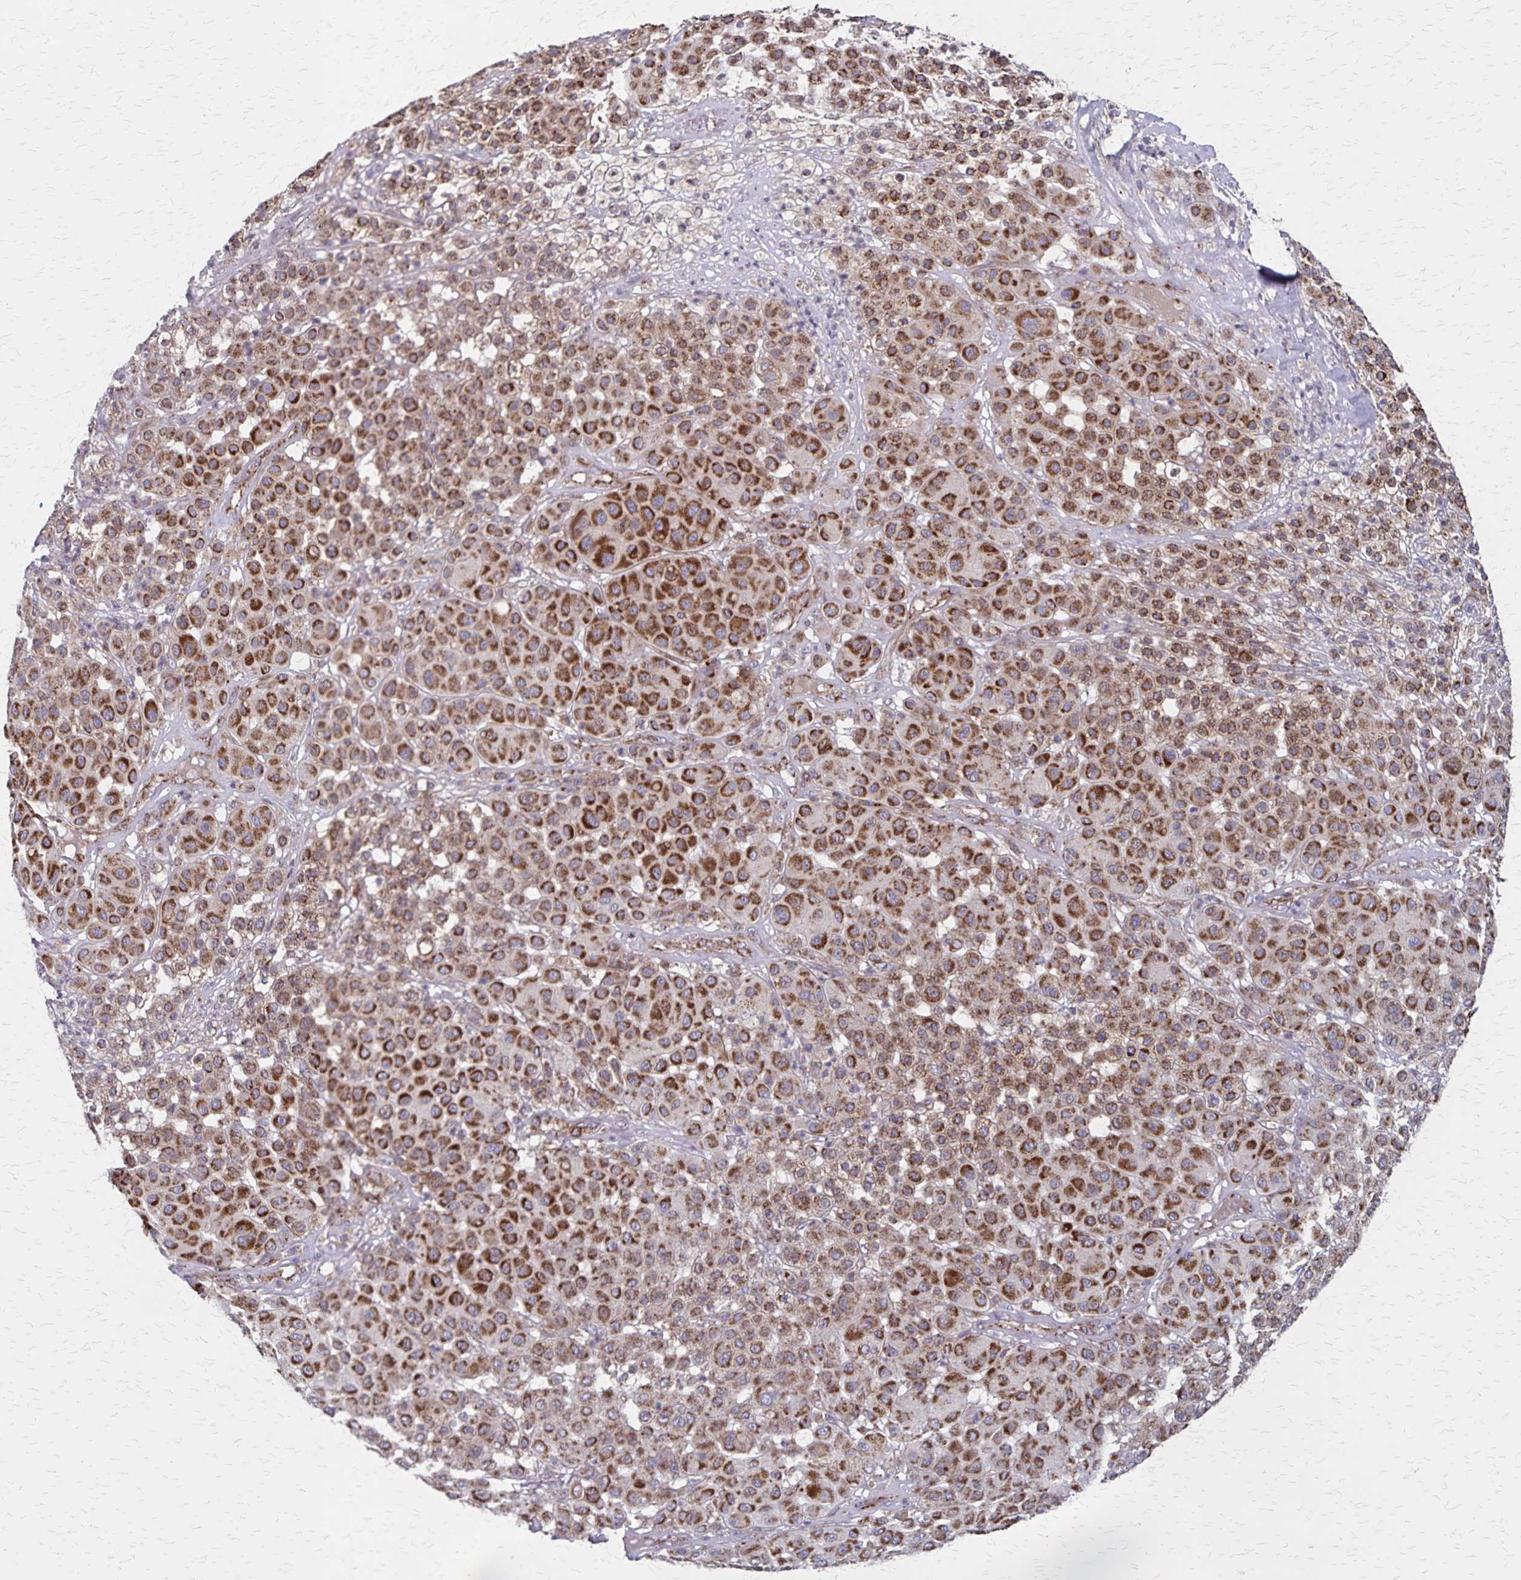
{"staining": {"intensity": "strong", "quantity": ">75%", "location": "cytoplasmic/membranous"}, "tissue": "melanoma", "cell_type": "Tumor cells", "image_type": "cancer", "snomed": [{"axis": "morphology", "description": "Malignant melanoma, Metastatic site"}, {"axis": "topography", "description": "Smooth muscle"}], "caption": "Protein staining demonstrates strong cytoplasmic/membranous expression in approximately >75% of tumor cells in malignant melanoma (metastatic site).", "gene": "NFS1", "patient": {"sex": "male", "age": 41}}